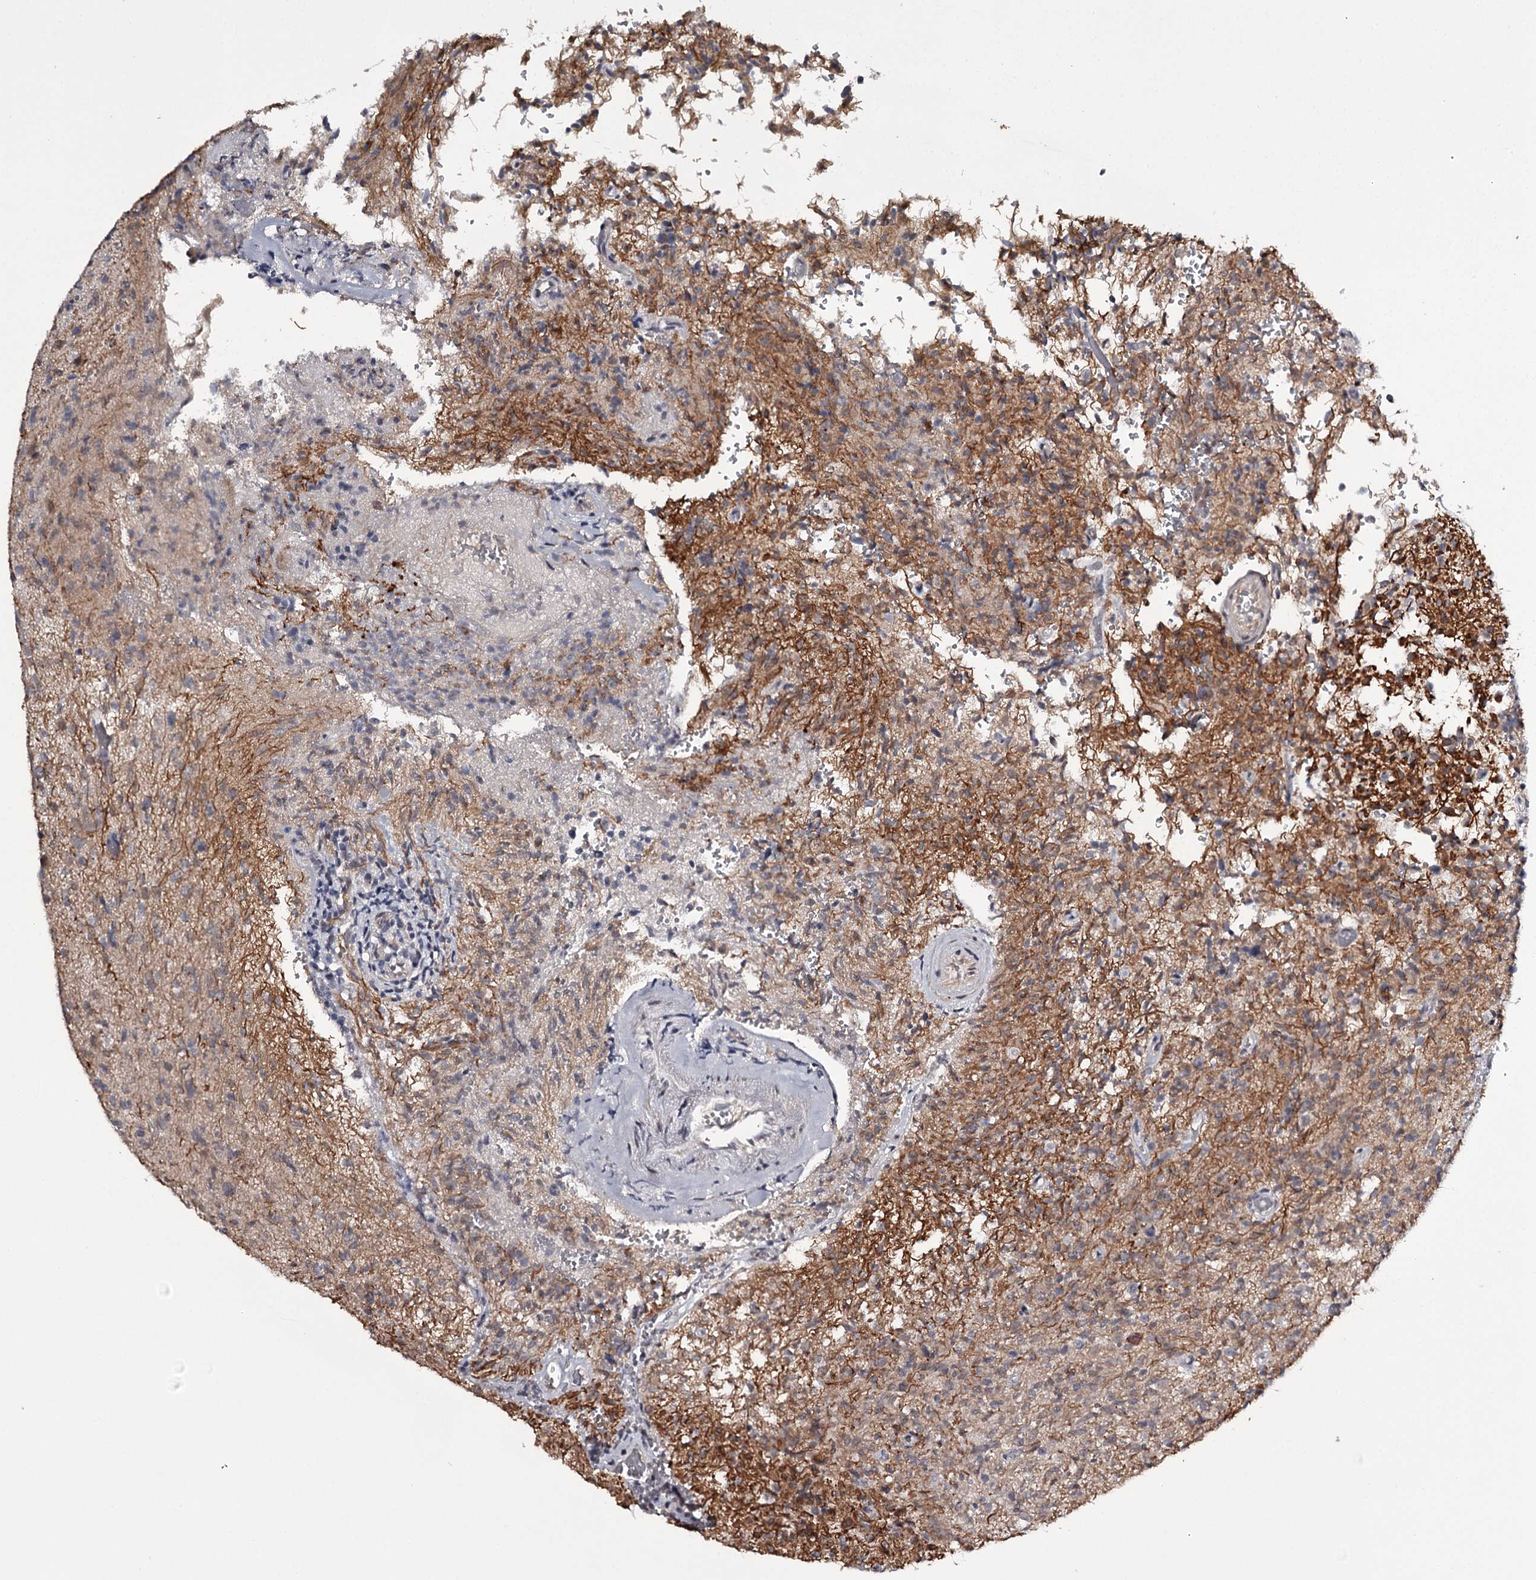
{"staining": {"intensity": "negative", "quantity": "none", "location": "none"}, "tissue": "glioma", "cell_type": "Tumor cells", "image_type": "cancer", "snomed": [{"axis": "morphology", "description": "Glioma, malignant, High grade"}, {"axis": "topography", "description": "Brain"}], "caption": "Immunohistochemistry (IHC) histopathology image of neoplastic tissue: human glioma stained with DAB (3,3'-diaminobenzidine) shows no significant protein positivity in tumor cells.", "gene": "CWF19L2", "patient": {"sex": "female", "age": 57}}